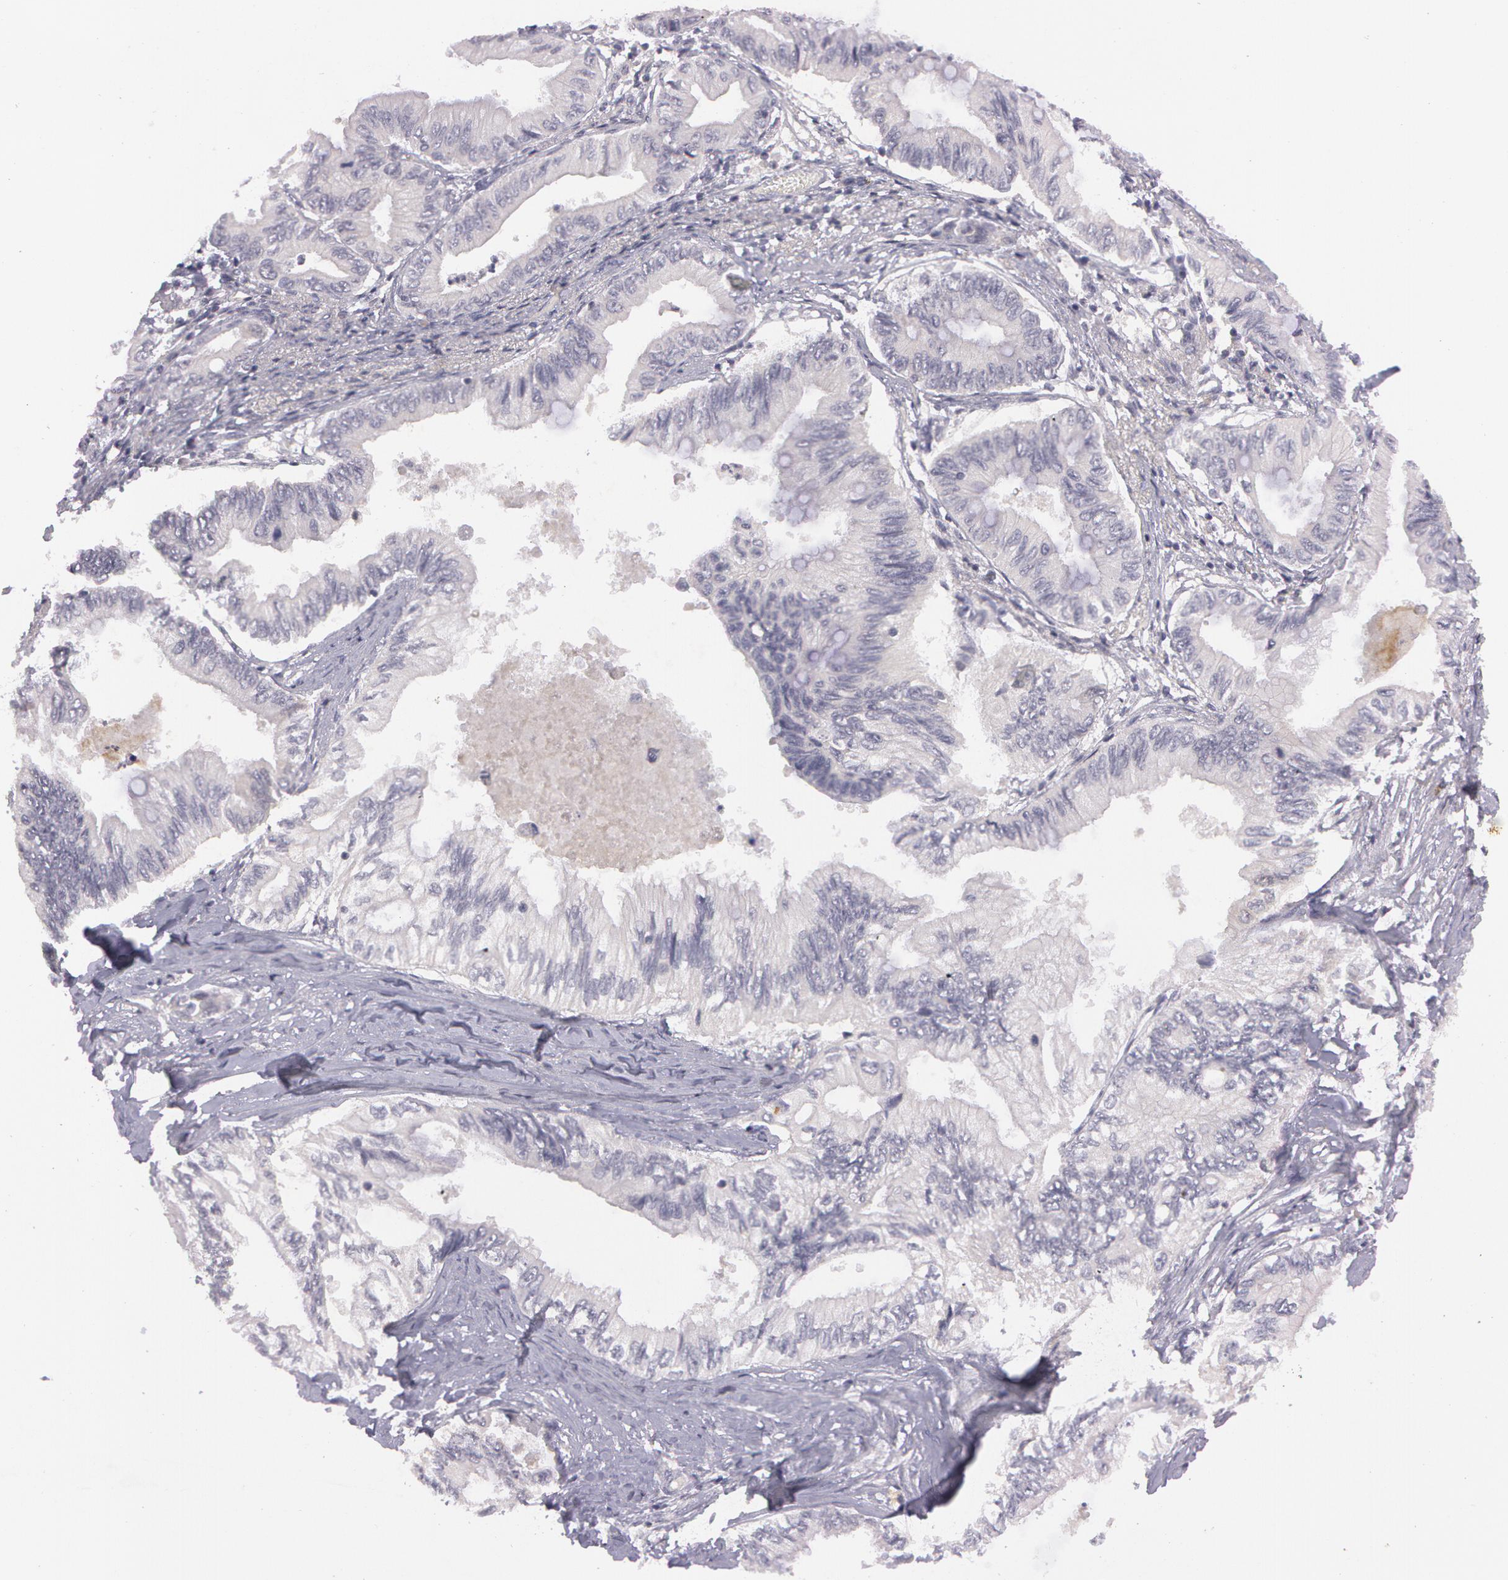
{"staining": {"intensity": "negative", "quantity": "none", "location": "none"}, "tissue": "pancreatic cancer", "cell_type": "Tumor cells", "image_type": "cancer", "snomed": [{"axis": "morphology", "description": "Adenocarcinoma, NOS"}, {"axis": "topography", "description": "Pancreas"}], "caption": "Protein analysis of pancreatic cancer (adenocarcinoma) exhibits no significant positivity in tumor cells. Nuclei are stained in blue.", "gene": "MXRA5", "patient": {"sex": "female", "age": 66}}